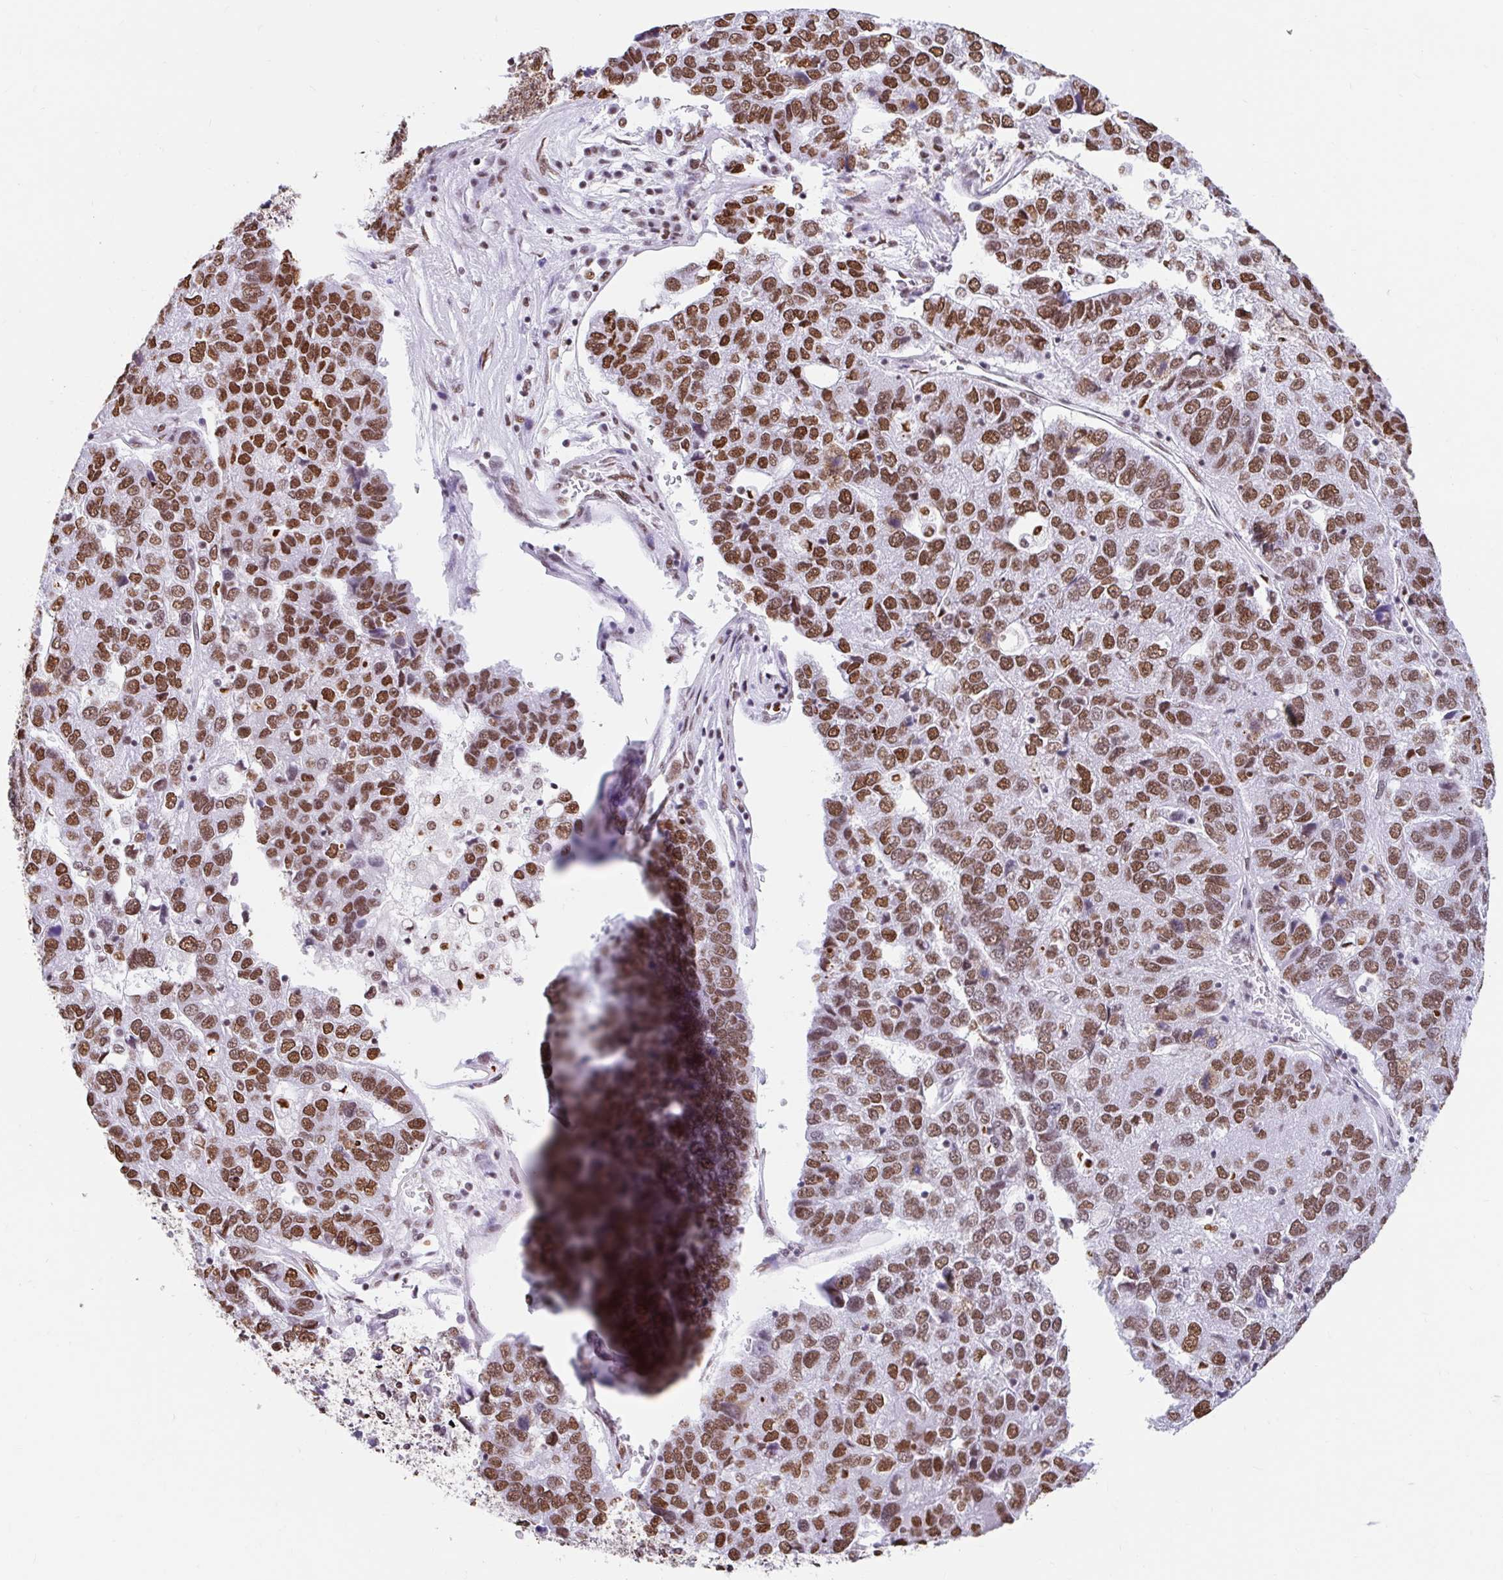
{"staining": {"intensity": "moderate", "quantity": ">75%", "location": "nuclear"}, "tissue": "pancreatic cancer", "cell_type": "Tumor cells", "image_type": "cancer", "snomed": [{"axis": "morphology", "description": "Adenocarcinoma, NOS"}, {"axis": "topography", "description": "Pancreas"}], "caption": "Protein analysis of adenocarcinoma (pancreatic) tissue demonstrates moderate nuclear positivity in about >75% of tumor cells.", "gene": "KHDRBS1", "patient": {"sex": "female", "age": 61}}